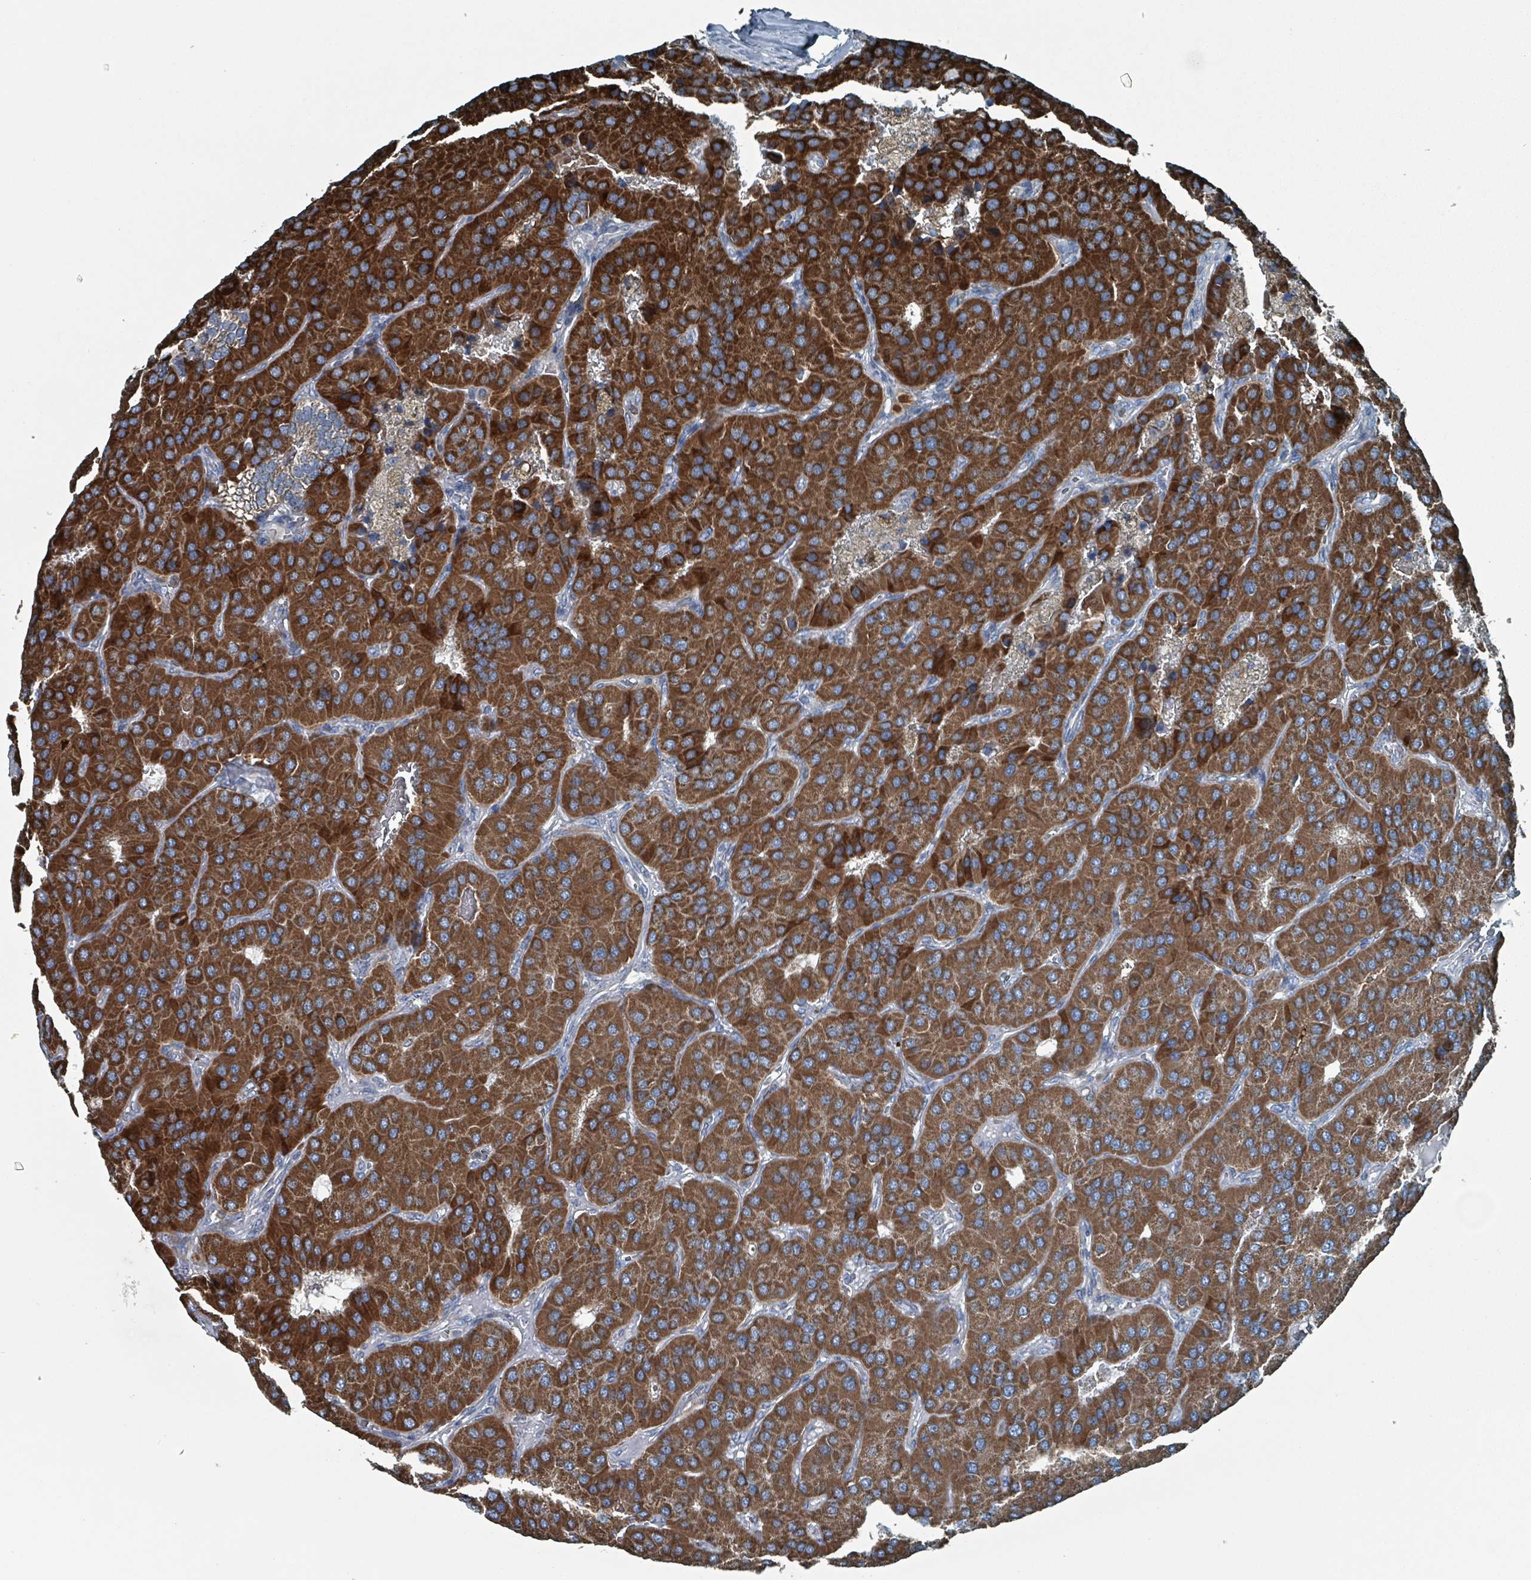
{"staining": {"intensity": "strong", "quantity": ">75%", "location": "cytoplasmic/membranous"}, "tissue": "parathyroid gland", "cell_type": "Glandular cells", "image_type": "normal", "snomed": [{"axis": "morphology", "description": "Normal tissue, NOS"}, {"axis": "morphology", "description": "Adenoma, NOS"}, {"axis": "topography", "description": "Parathyroid gland"}], "caption": "Human parathyroid gland stained with a brown dye demonstrates strong cytoplasmic/membranous positive positivity in approximately >75% of glandular cells.", "gene": "ABHD18", "patient": {"sex": "female", "age": 86}}